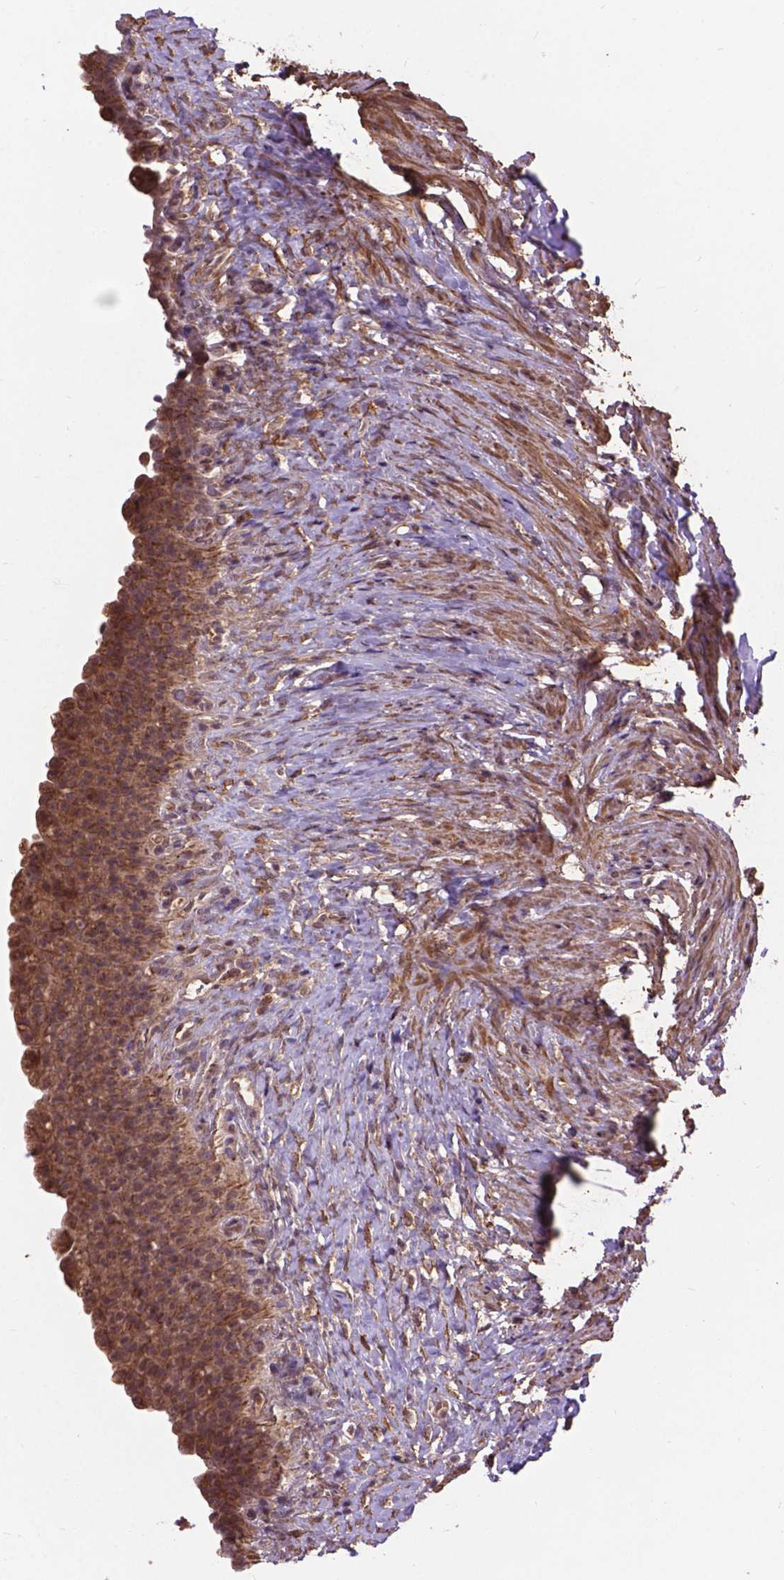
{"staining": {"intensity": "moderate", "quantity": ">75%", "location": "cytoplasmic/membranous"}, "tissue": "urinary bladder", "cell_type": "Urothelial cells", "image_type": "normal", "snomed": [{"axis": "morphology", "description": "Normal tissue, NOS"}, {"axis": "topography", "description": "Urinary bladder"}, {"axis": "topography", "description": "Prostate"}], "caption": "Human urinary bladder stained with a brown dye reveals moderate cytoplasmic/membranous positive expression in about >75% of urothelial cells.", "gene": "ZNF616", "patient": {"sex": "male", "age": 76}}